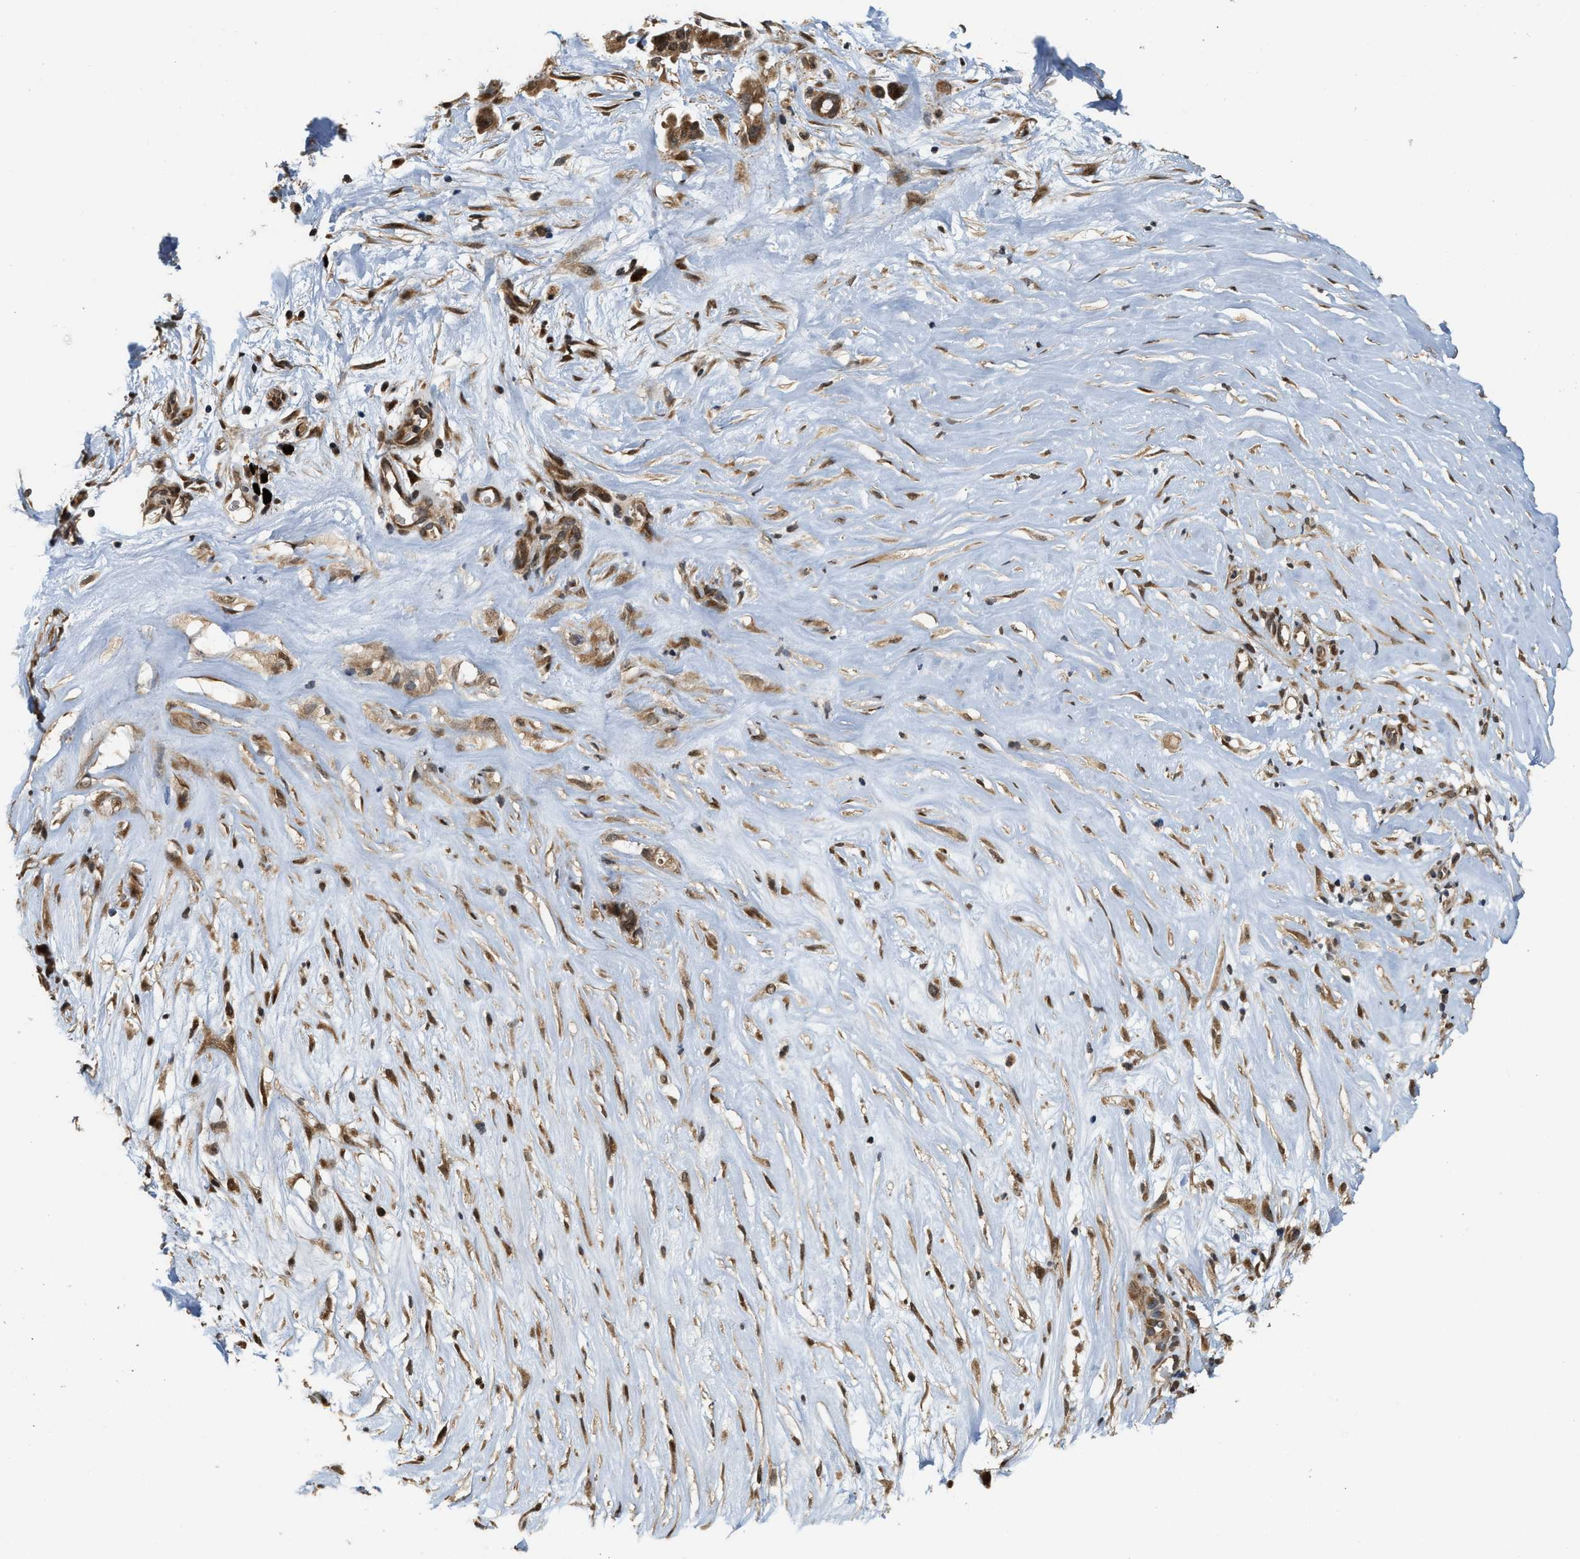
{"staining": {"intensity": "moderate", "quantity": ">75%", "location": "cytoplasmic/membranous,nuclear"}, "tissue": "liver cancer", "cell_type": "Tumor cells", "image_type": "cancer", "snomed": [{"axis": "morphology", "description": "Cholangiocarcinoma"}, {"axis": "topography", "description": "Liver"}], "caption": "Tumor cells show medium levels of moderate cytoplasmic/membranous and nuclear expression in about >75% of cells in liver cancer (cholangiocarcinoma).", "gene": "ELP2", "patient": {"sex": "female", "age": 65}}